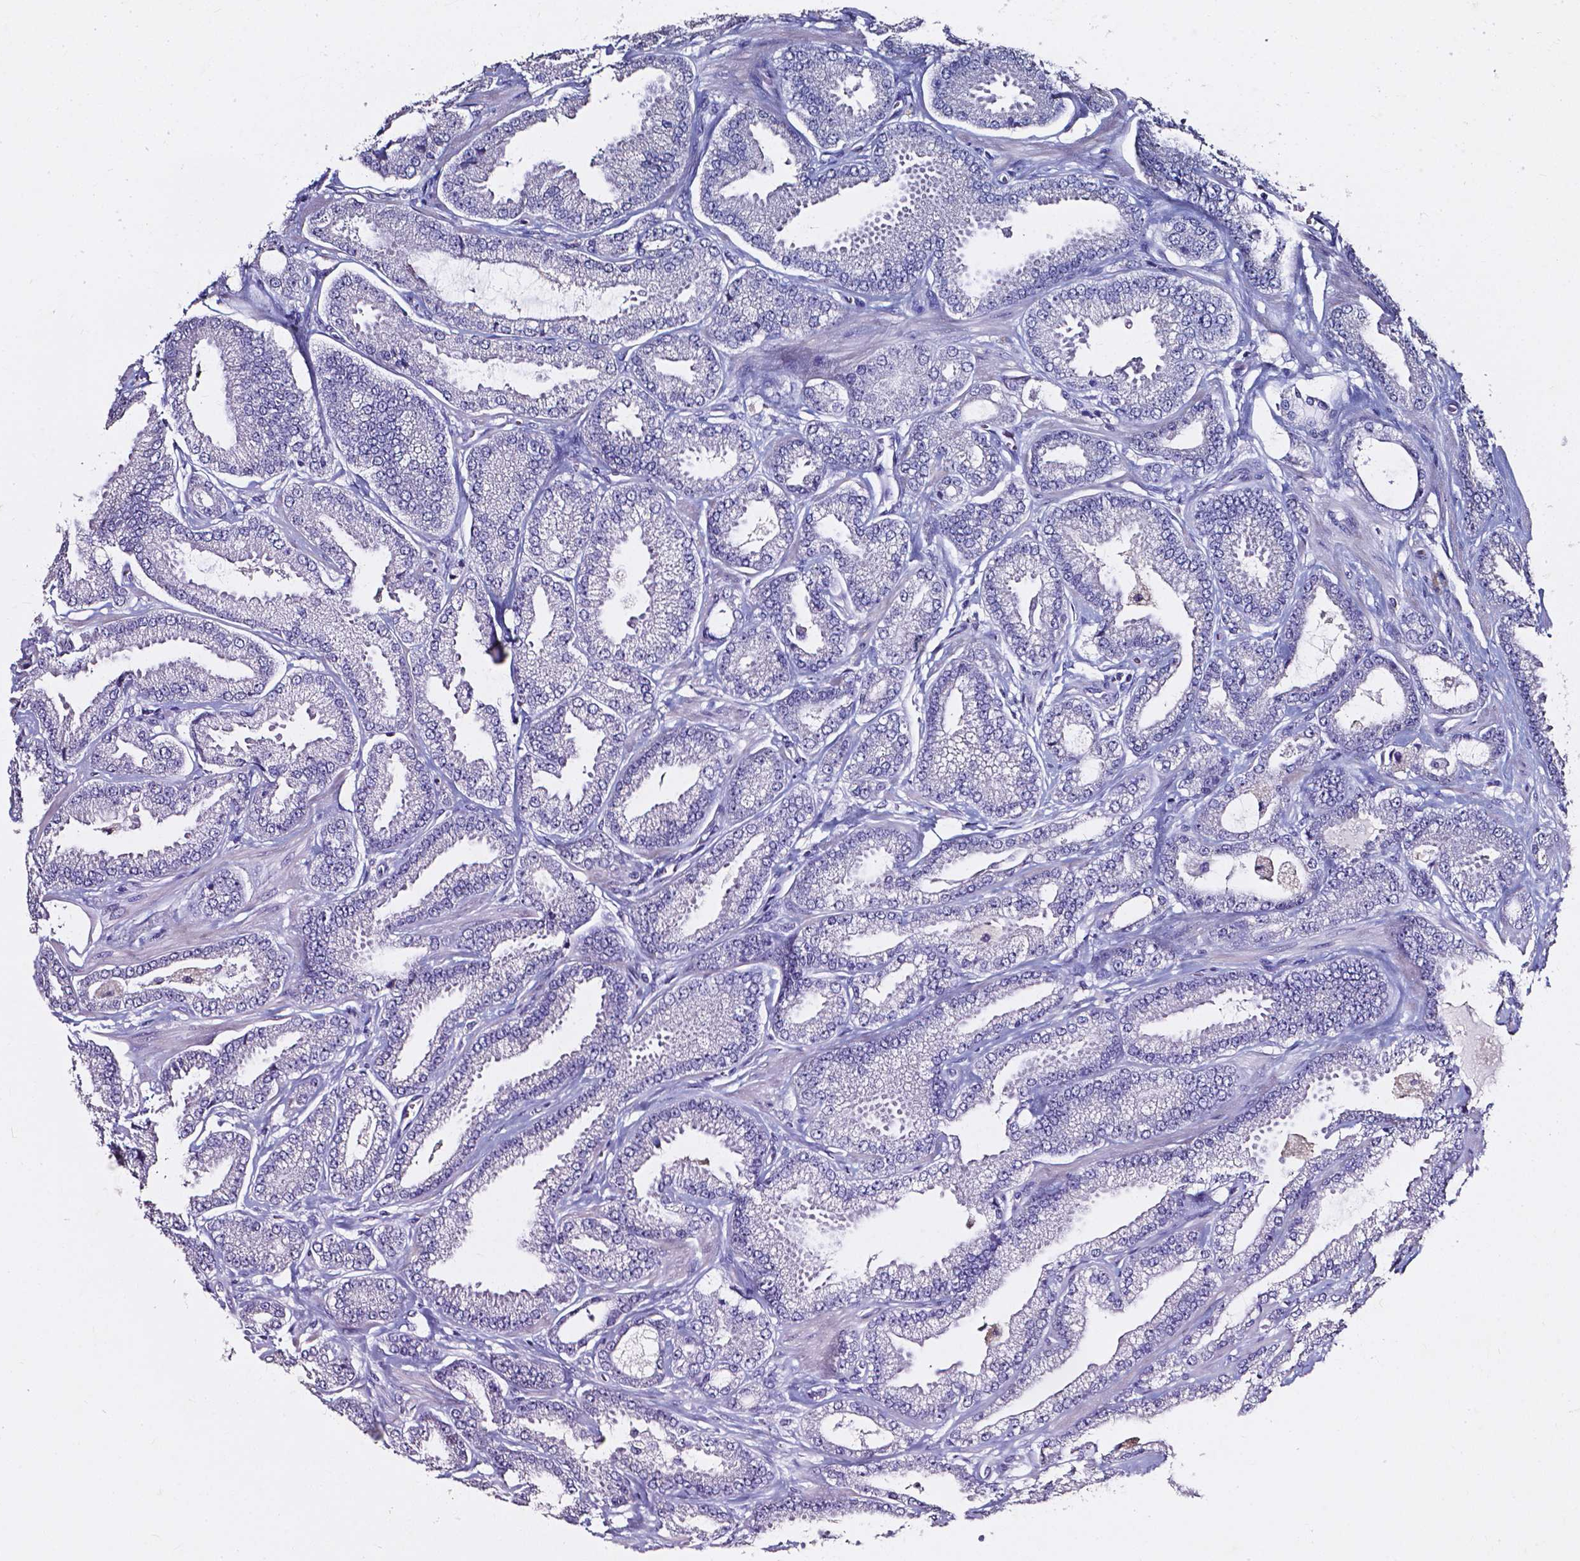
{"staining": {"intensity": "negative", "quantity": "none", "location": "none"}, "tissue": "prostate cancer", "cell_type": "Tumor cells", "image_type": "cancer", "snomed": [{"axis": "morphology", "description": "Adenocarcinoma, Low grade"}, {"axis": "topography", "description": "Prostate"}], "caption": "Immunohistochemistry micrograph of neoplastic tissue: human prostate cancer stained with DAB displays no significant protein staining in tumor cells.", "gene": "AKR1B10", "patient": {"sex": "male", "age": 55}}